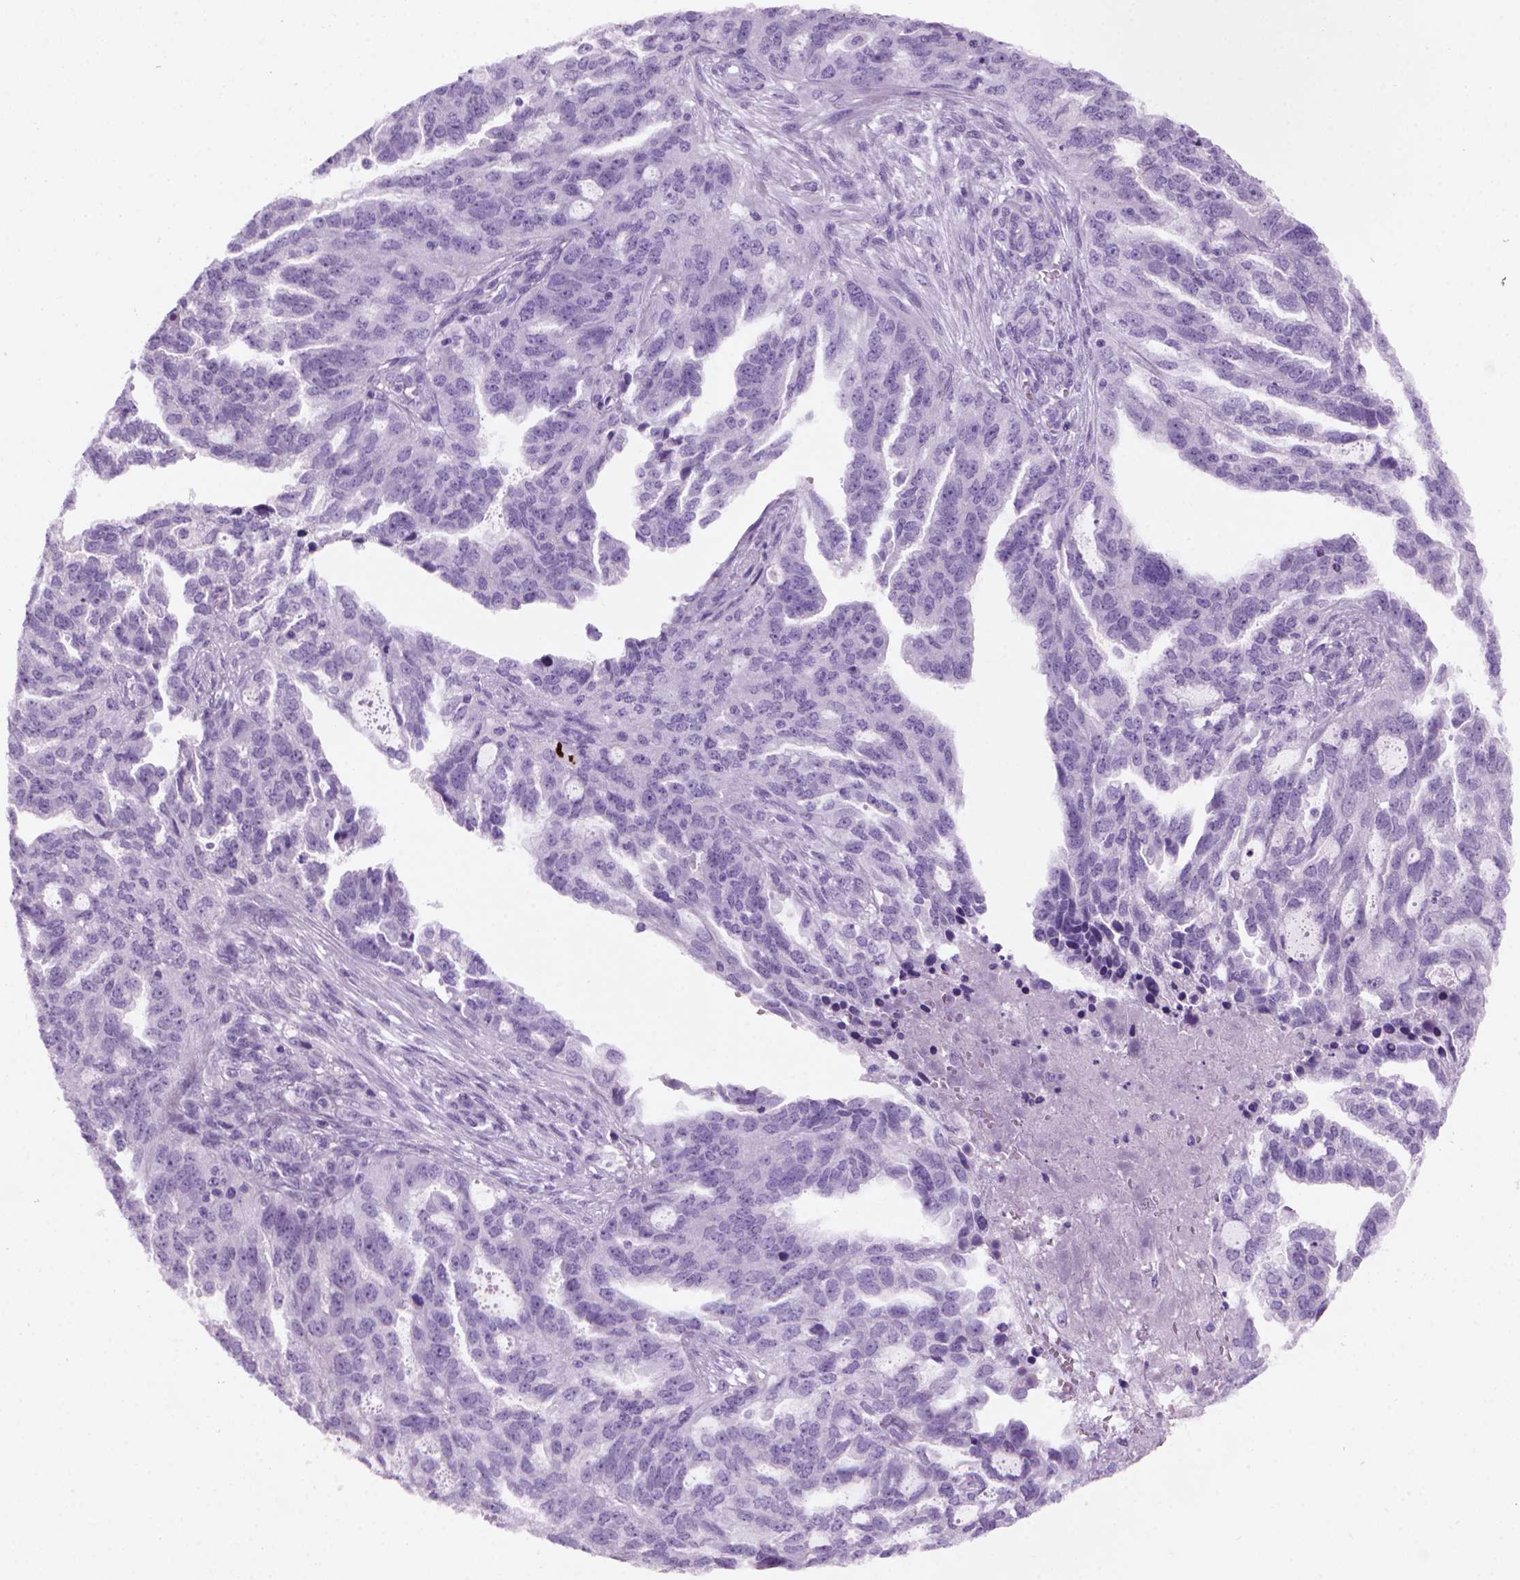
{"staining": {"intensity": "negative", "quantity": "none", "location": "none"}, "tissue": "ovarian cancer", "cell_type": "Tumor cells", "image_type": "cancer", "snomed": [{"axis": "morphology", "description": "Cystadenocarcinoma, serous, NOS"}, {"axis": "topography", "description": "Ovary"}], "caption": "This histopathology image is of ovarian cancer (serous cystadenocarcinoma) stained with immunohistochemistry (IHC) to label a protein in brown with the nuclei are counter-stained blue. There is no positivity in tumor cells.", "gene": "MZB1", "patient": {"sex": "female", "age": 51}}